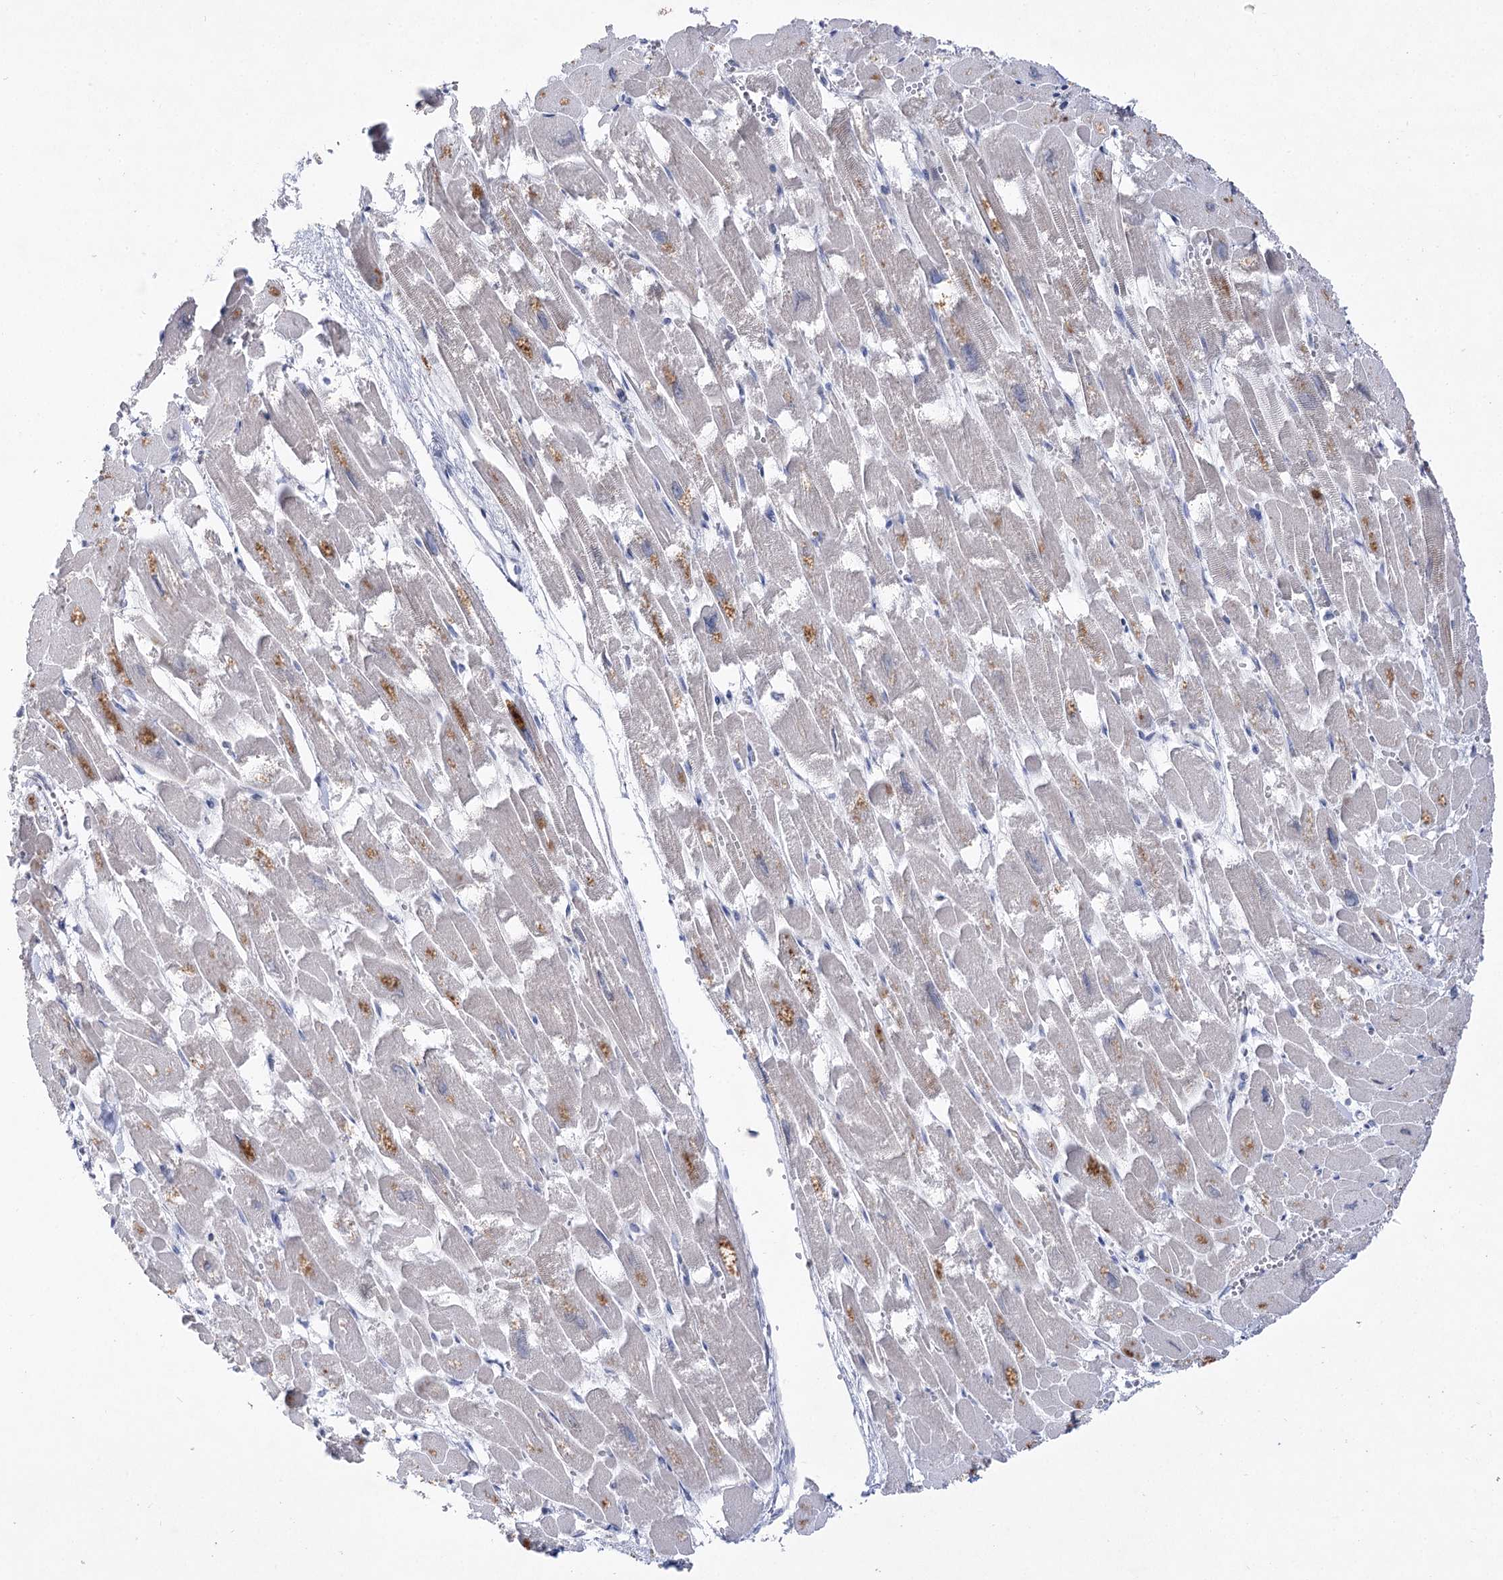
{"staining": {"intensity": "negative", "quantity": "none", "location": "none"}, "tissue": "heart muscle", "cell_type": "Cardiomyocytes", "image_type": "normal", "snomed": [{"axis": "morphology", "description": "Normal tissue, NOS"}, {"axis": "topography", "description": "Heart"}], "caption": "High power microscopy micrograph of an immunohistochemistry (IHC) image of benign heart muscle, revealing no significant expression in cardiomyocytes.", "gene": "LRRC14B", "patient": {"sex": "male", "age": 54}}